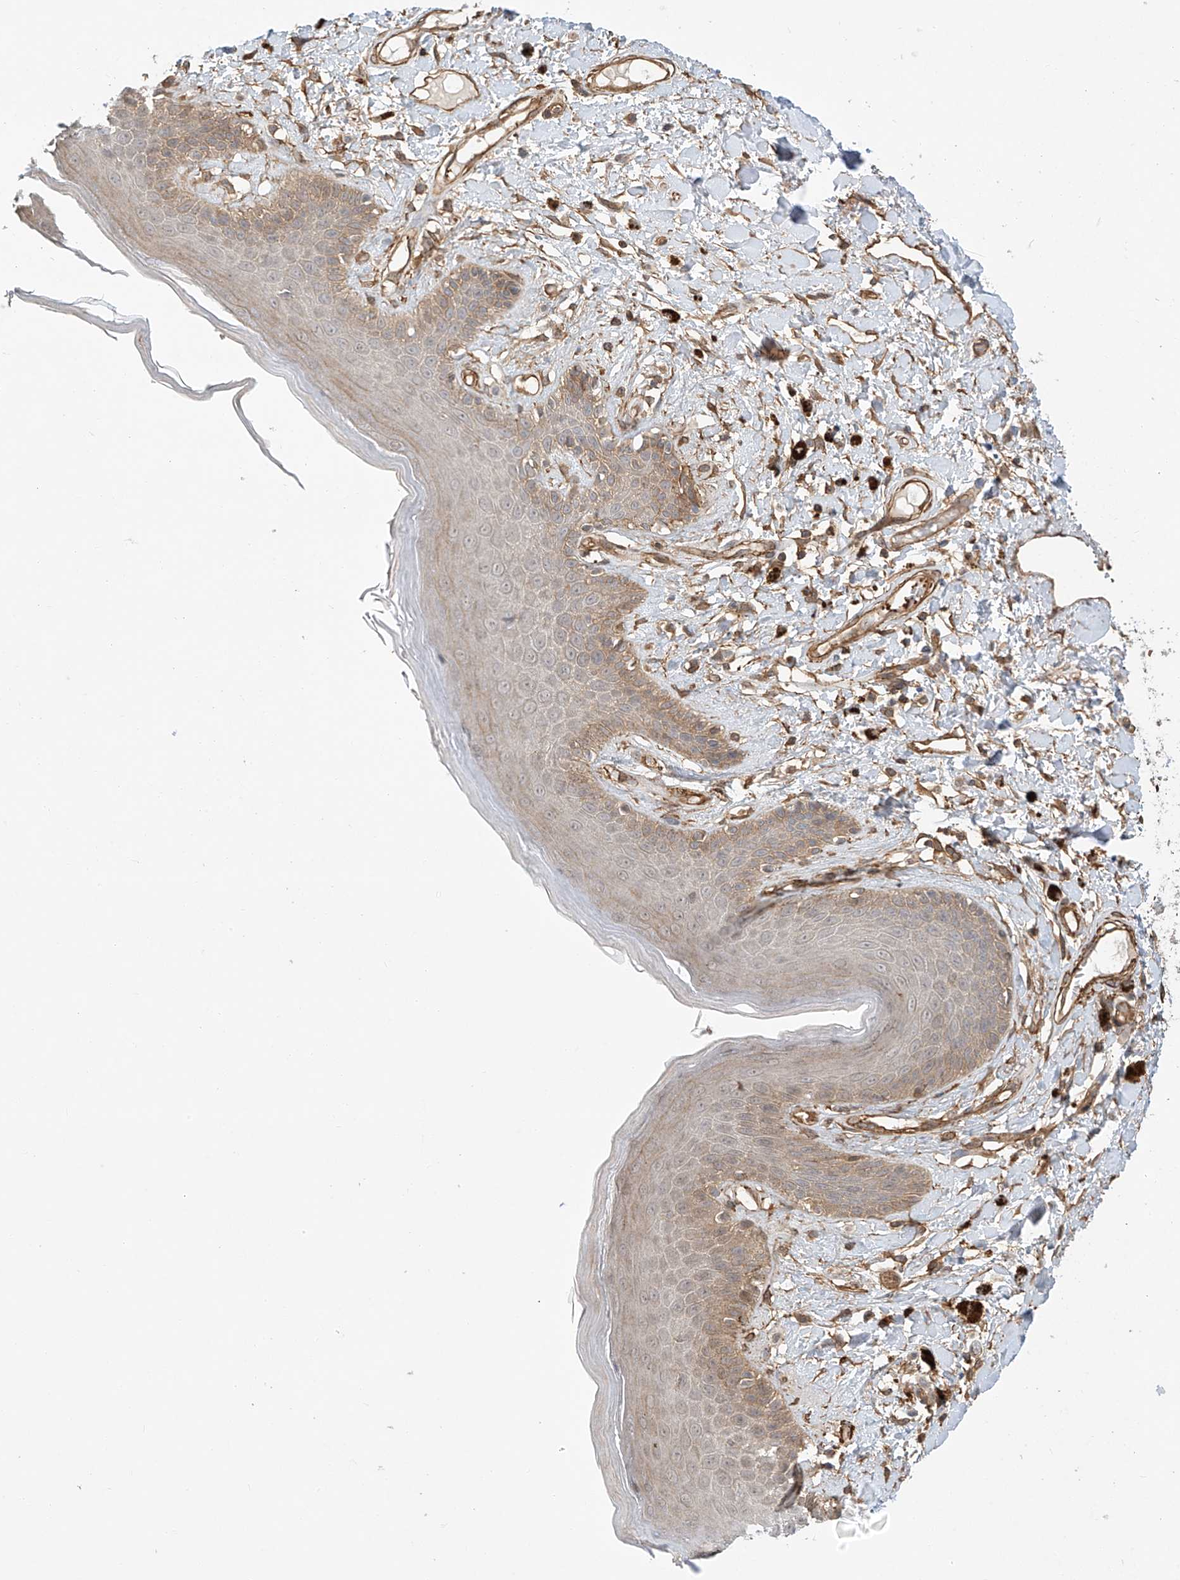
{"staining": {"intensity": "moderate", "quantity": ">75%", "location": "cytoplasmic/membranous"}, "tissue": "skin", "cell_type": "Epidermal cells", "image_type": "normal", "snomed": [{"axis": "morphology", "description": "Normal tissue, NOS"}, {"axis": "topography", "description": "Anal"}], "caption": "Protein expression analysis of normal skin displays moderate cytoplasmic/membranous positivity in about >75% of epidermal cells. (brown staining indicates protein expression, while blue staining denotes nuclei).", "gene": "CSMD3", "patient": {"sex": "female", "age": 78}}